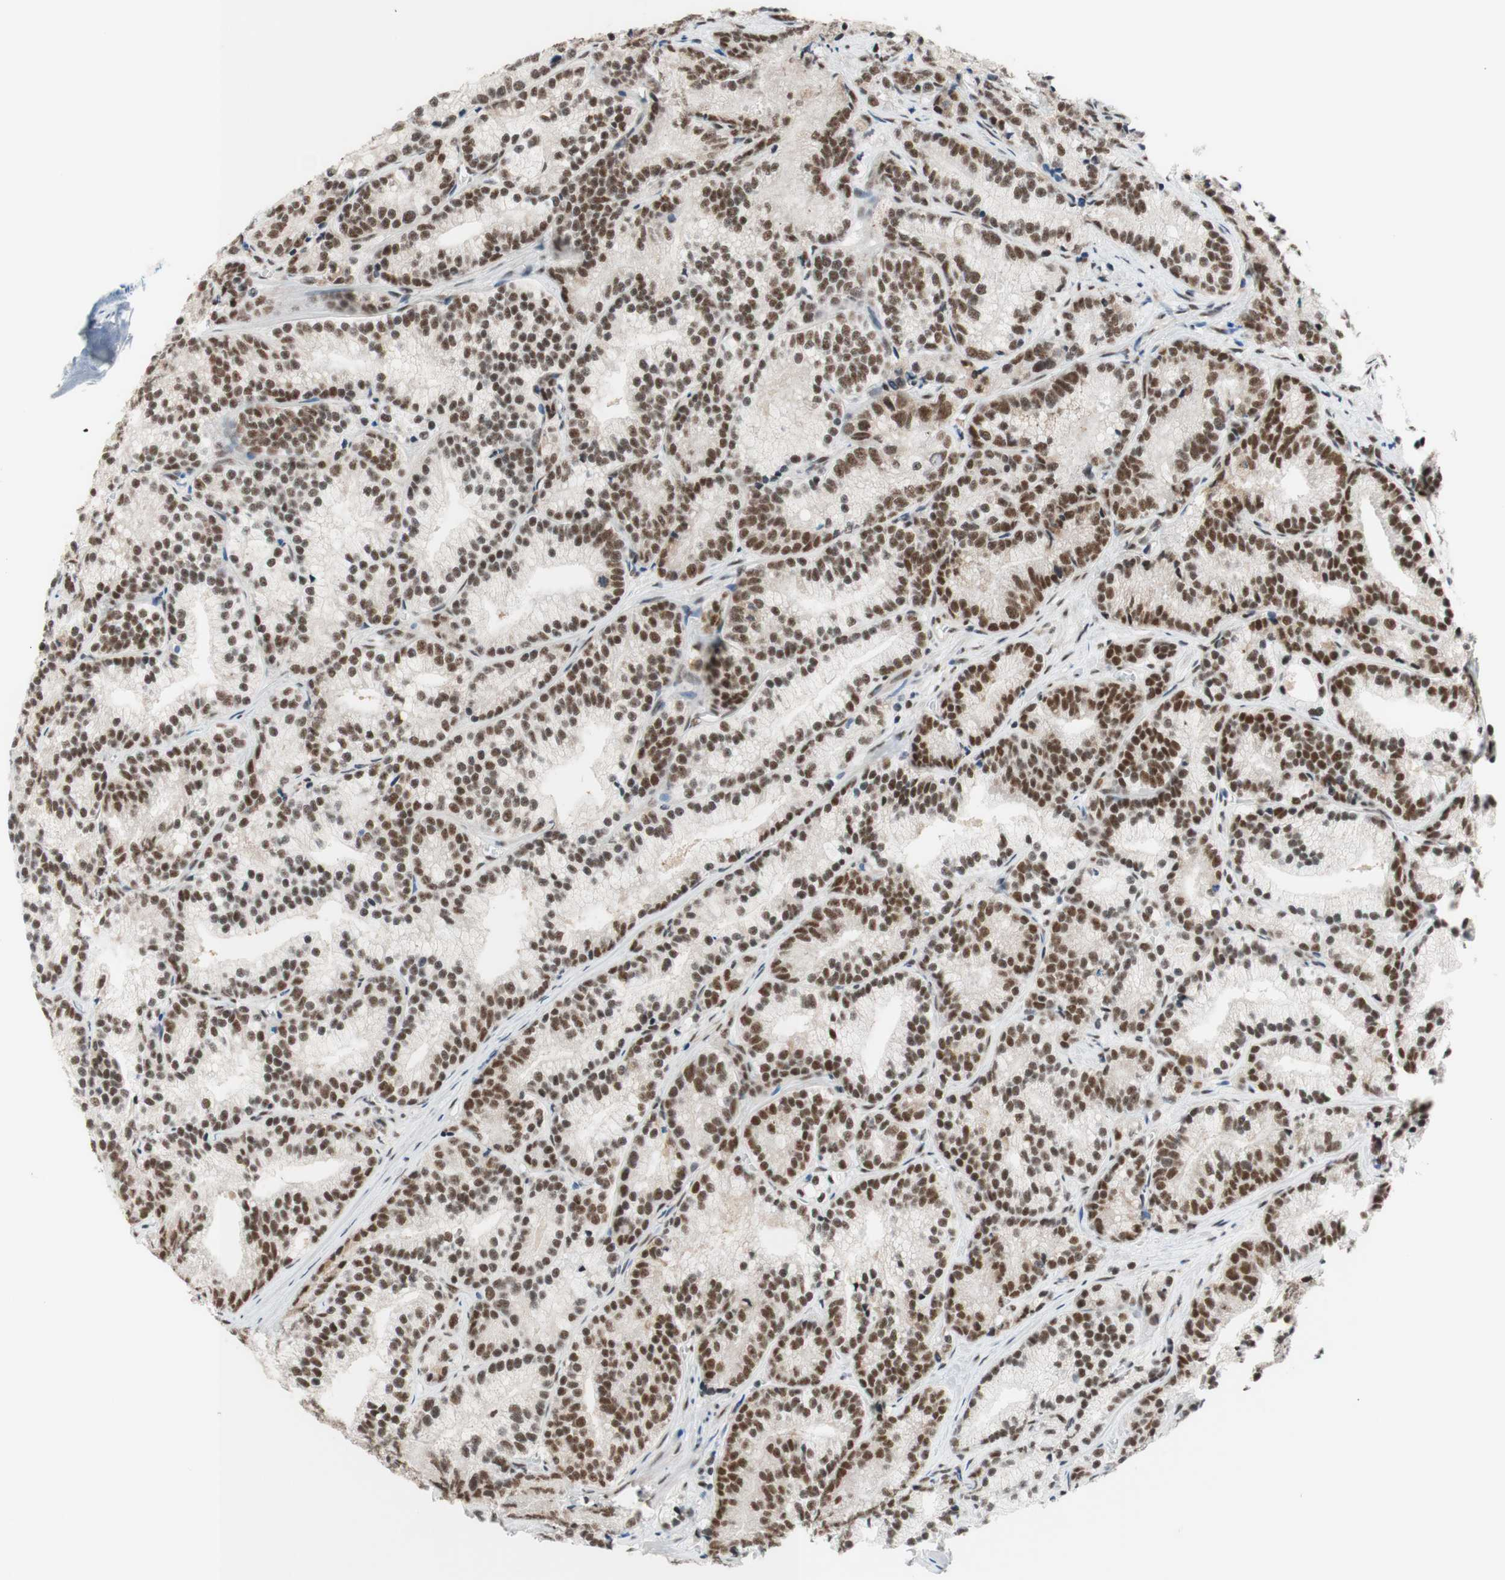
{"staining": {"intensity": "strong", "quantity": ">75%", "location": "nuclear"}, "tissue": "prostate cancer", "cell_type": "Tumor cells", "image_type": "cancer", "snomed": [{"axis": "morphology", "description": "Adenocarcinoma, Low grade"}, {"axis": "topography", "description": "Prostate"}], "caption": "This is an image of immunohistochemistry (IHC) staining of adenocarcinoma (low-grade) (prostate), which shows strong expression in the nuclear of tumor cells.", "gene": "PRPF19", "patient": {"sex": "male", "age": 89}}